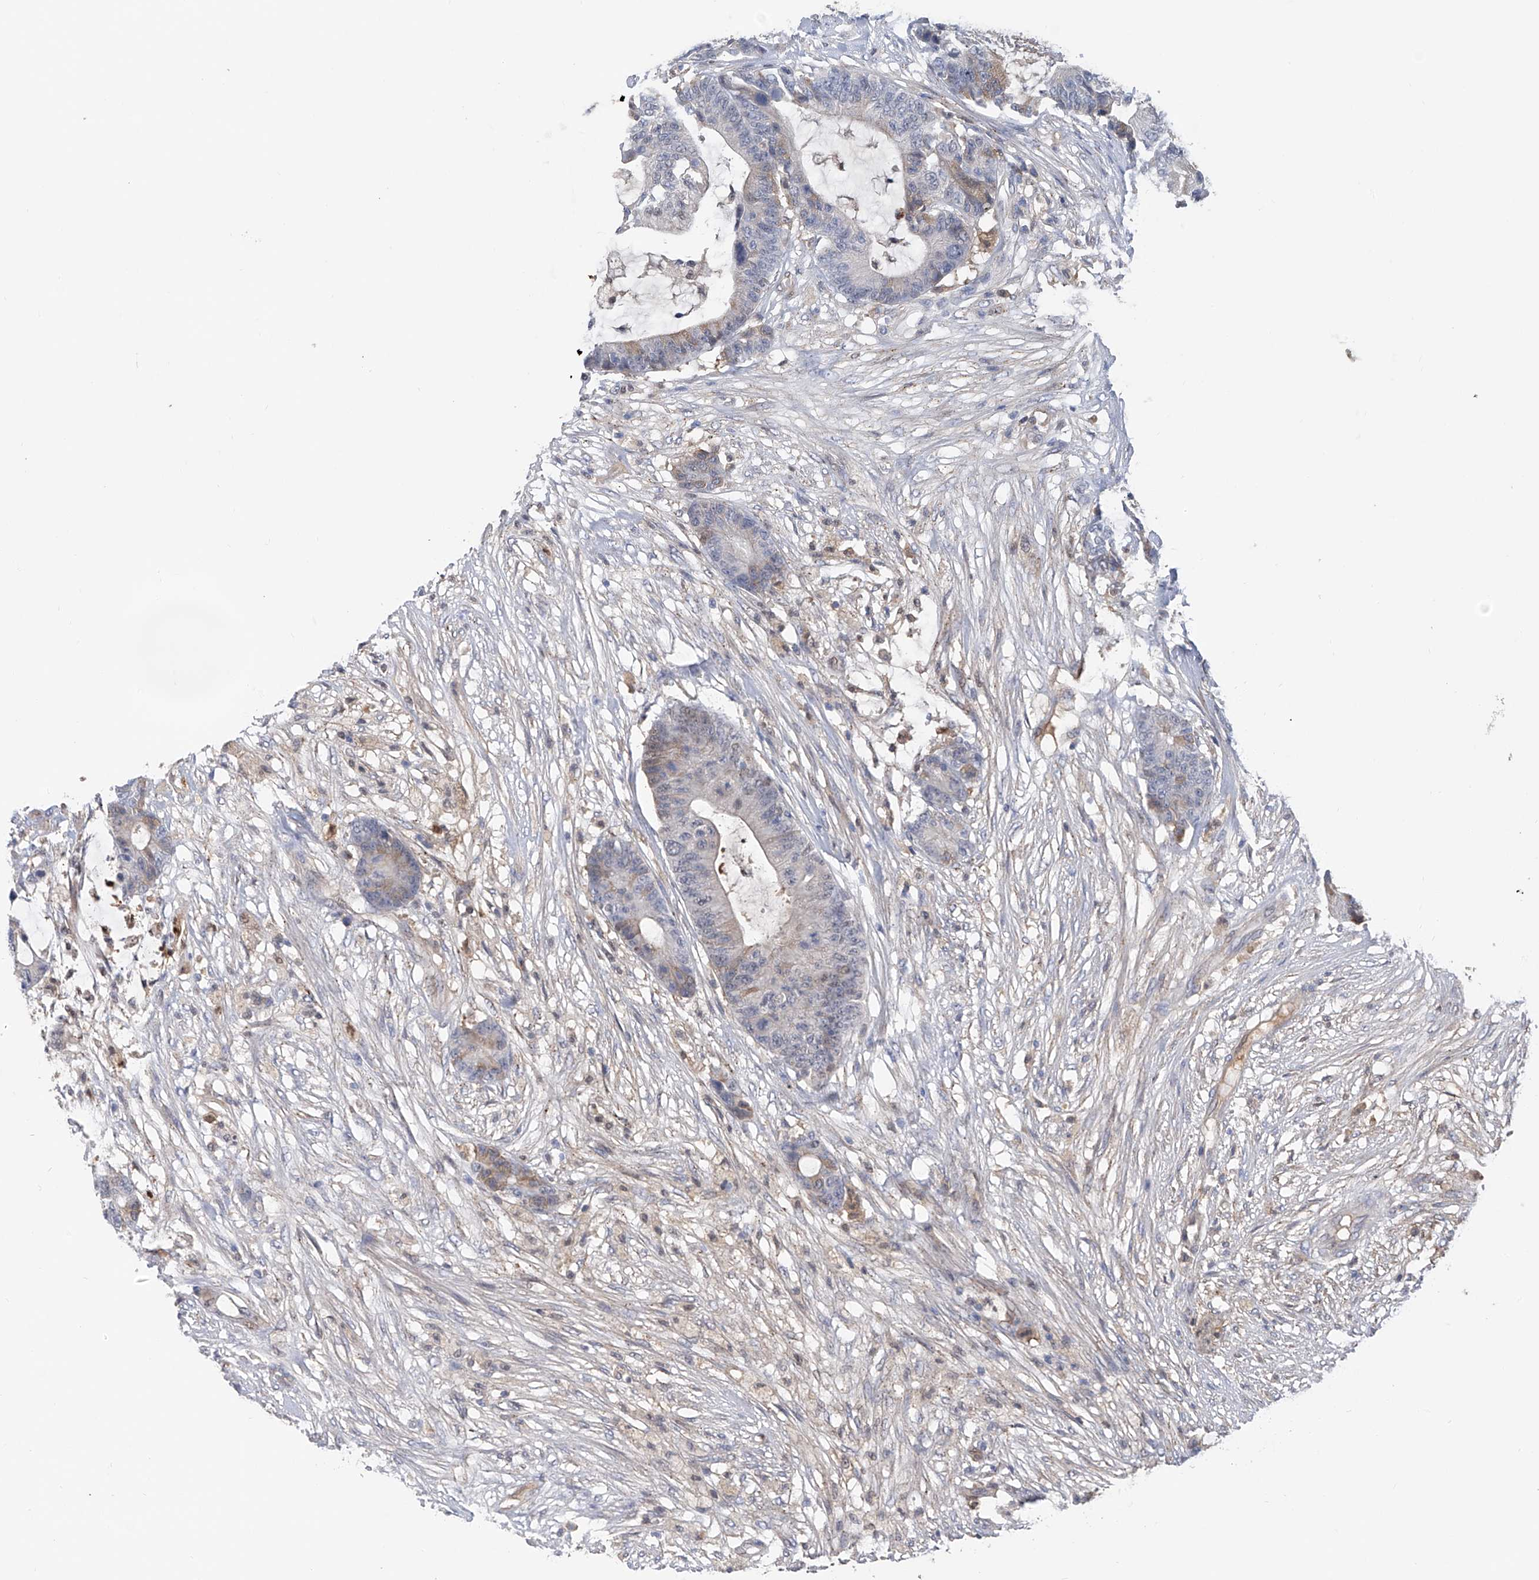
{"staining": {"intensity": "weak", "quantity": "<25%", "location": "cytoplasmic/membranous"}, "tissue": "colorectal cancer", "cell_type": "Tumor cells", "image_type": "cancer", "snomed": [{"axis": "morphology", "description": "Adenocarcinoma, NOS"}, {"axis": "topography", "description": "Colon"}], "caption": "This is an immunohistochemistry histopathology image of colorectal cancer. There is no positivity in tumor cells.", "gene": "PHF20", "patient": {"sex": "female", "age": 84}}